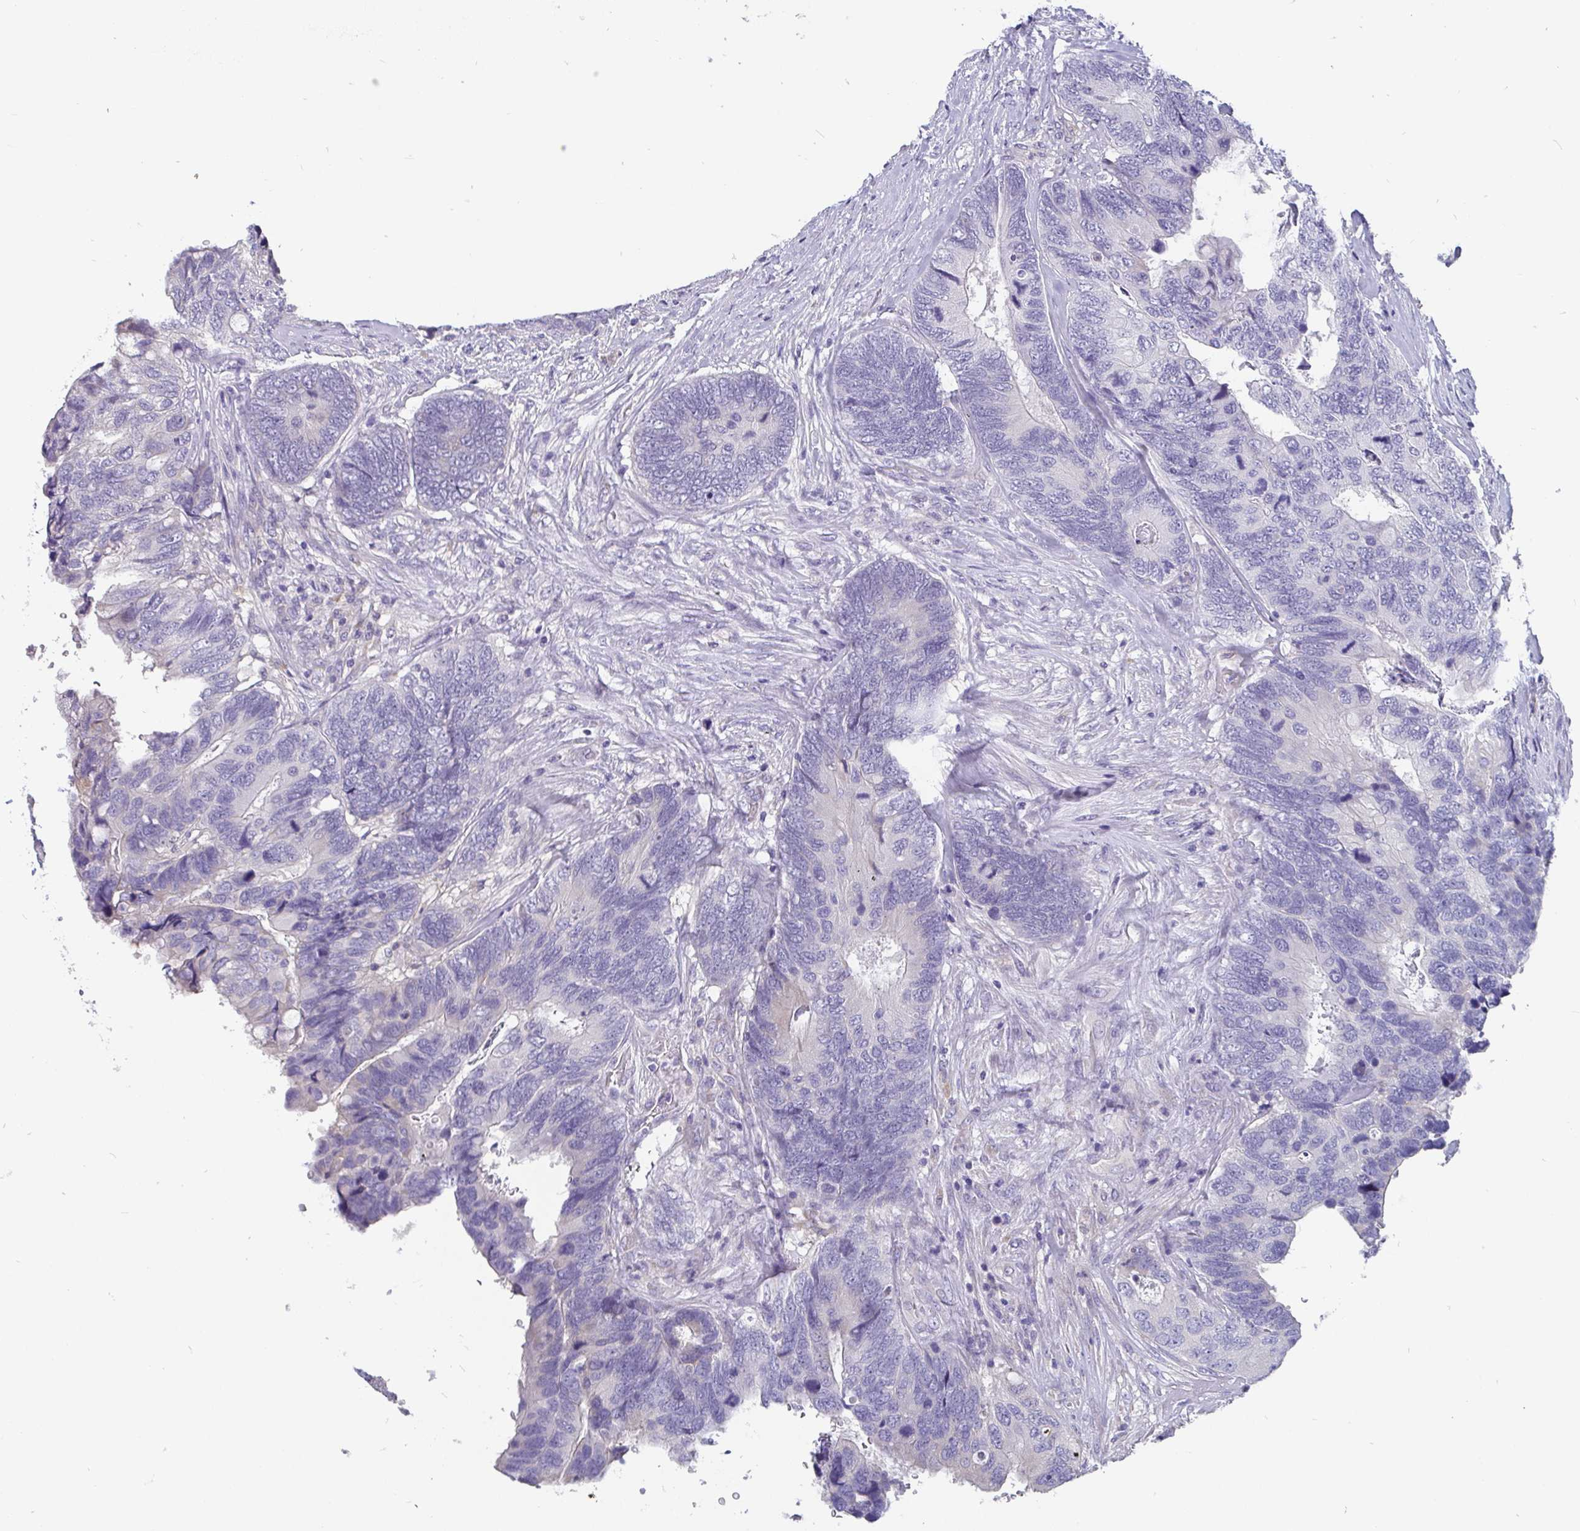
{"staining": {"intensity": "negative", "quantity": "none", "location": "none"}, "tissue": "breast cancer", "cell_type": "Tumor cells", "image_type": "cancer", "snomed": [{"axis": "morphology", "description": "Lobular carcinoma"}, {"axis": "topography", "description": "Breast"}], "caption": "Breast cancer (lobular carcinoma) was stained to show a protein in brown. There is no significant positivity in tumor cells.", "gene": "ADAMTS6", "patient": {"sex": "female", "age": 59}}